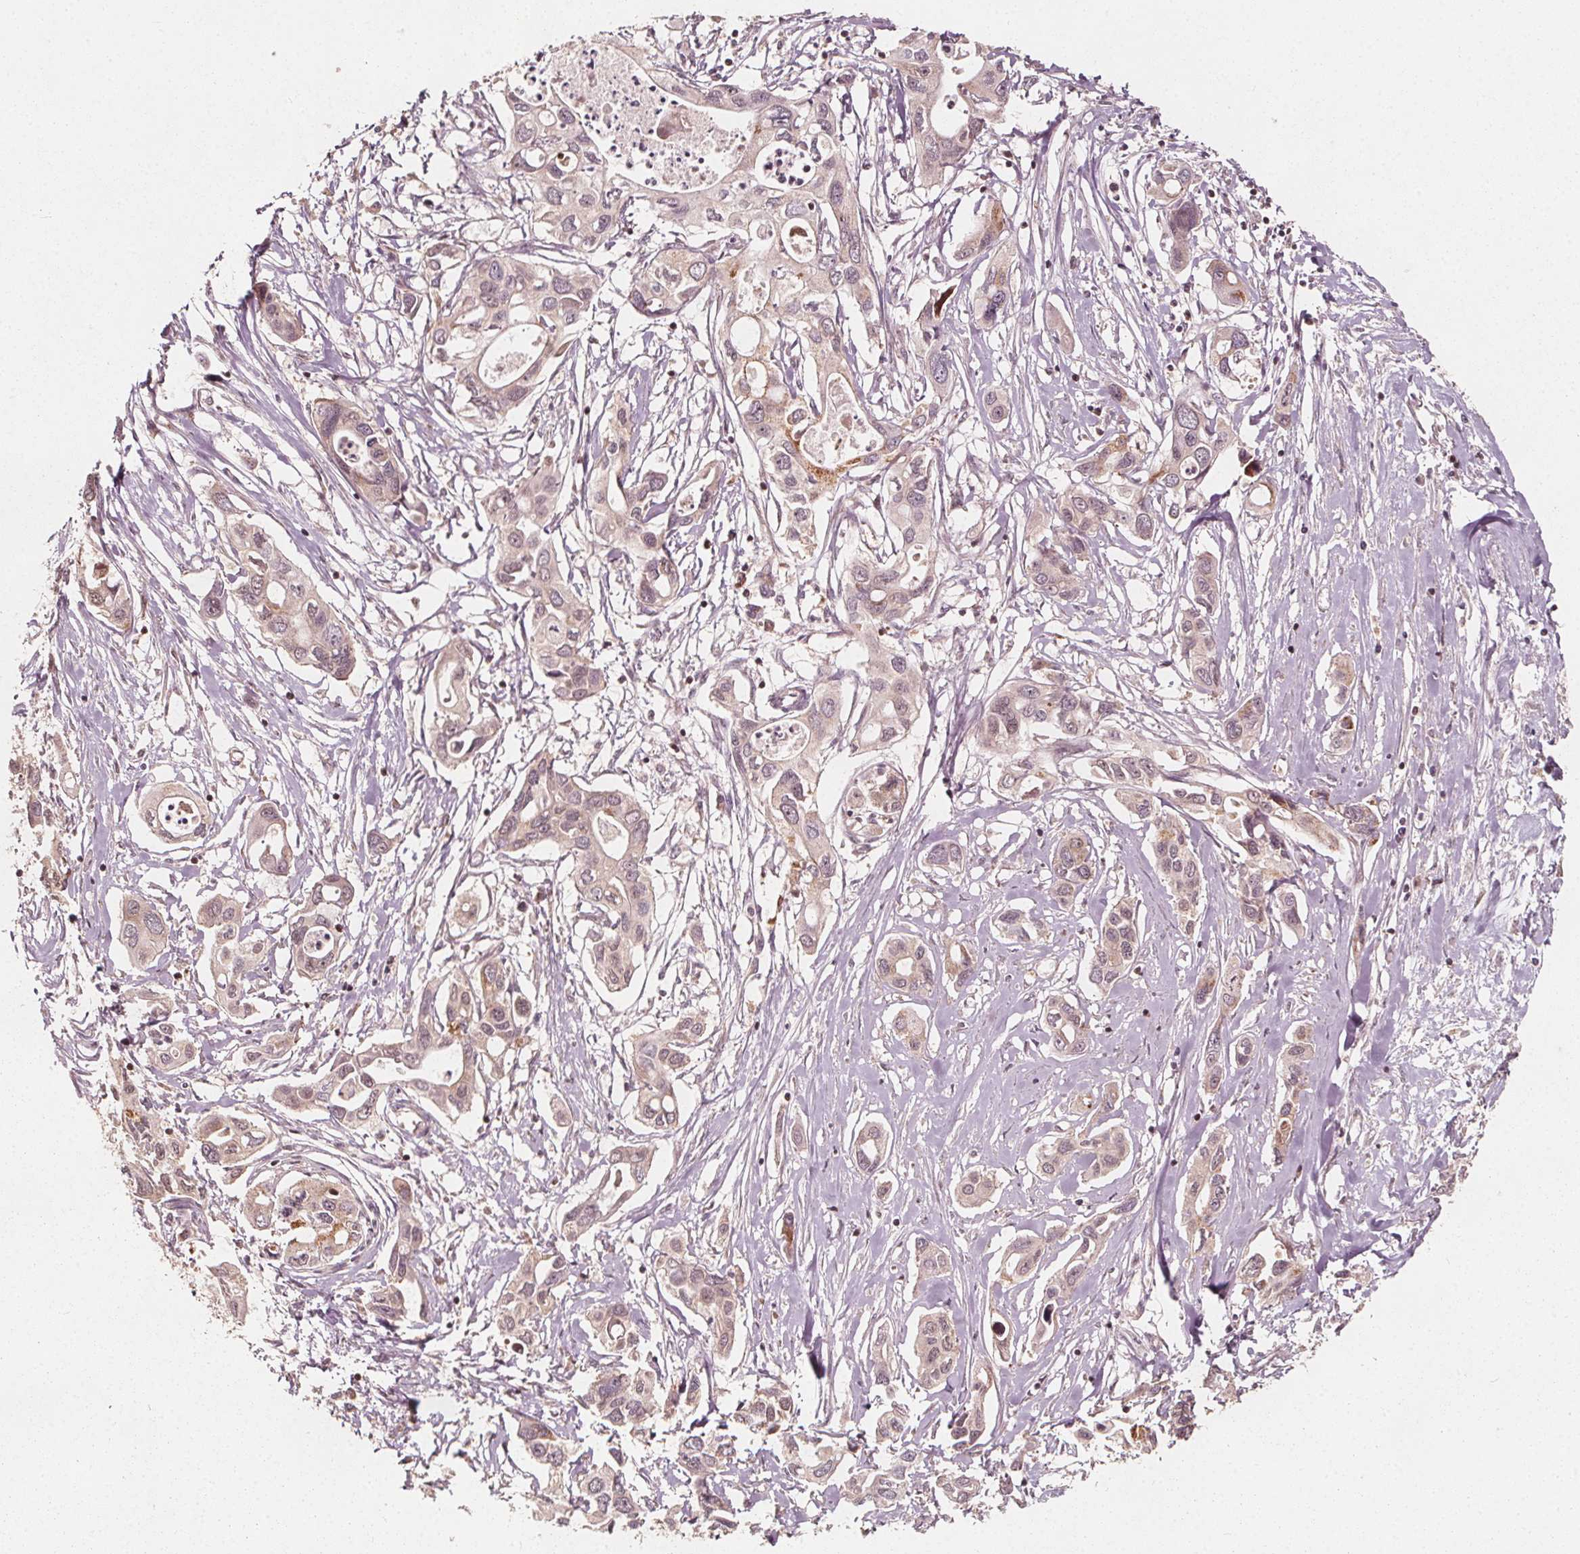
{"staining": {"intensity": "weak", "quantity": ">75%", "location": "cytoplasmic/membranous"}, "tissue": "pancreatic cancer", "cell_type": "Tumor cells", "image_type": "cancer", "snomed": [{"axis": "morphology", "description": "Adenocarcinoma, NOS"}, {"axis": "topography", "description": "Pancreas"}], "caption": "Immunohistochemistry (IHC) of pancreatic cancer (adenocarcinoma) shows low levels of weak cytoplasmic/membranous positivity in approximately >75% of tumor cells. The staining was performed using DAB (3,3'-diaminobenzidine), with brown indicating positive protein expression. Nuclei are stained blue with hematoxylin.", "gene": "AIP", "patient": {"sex": "male", "age": 60}}